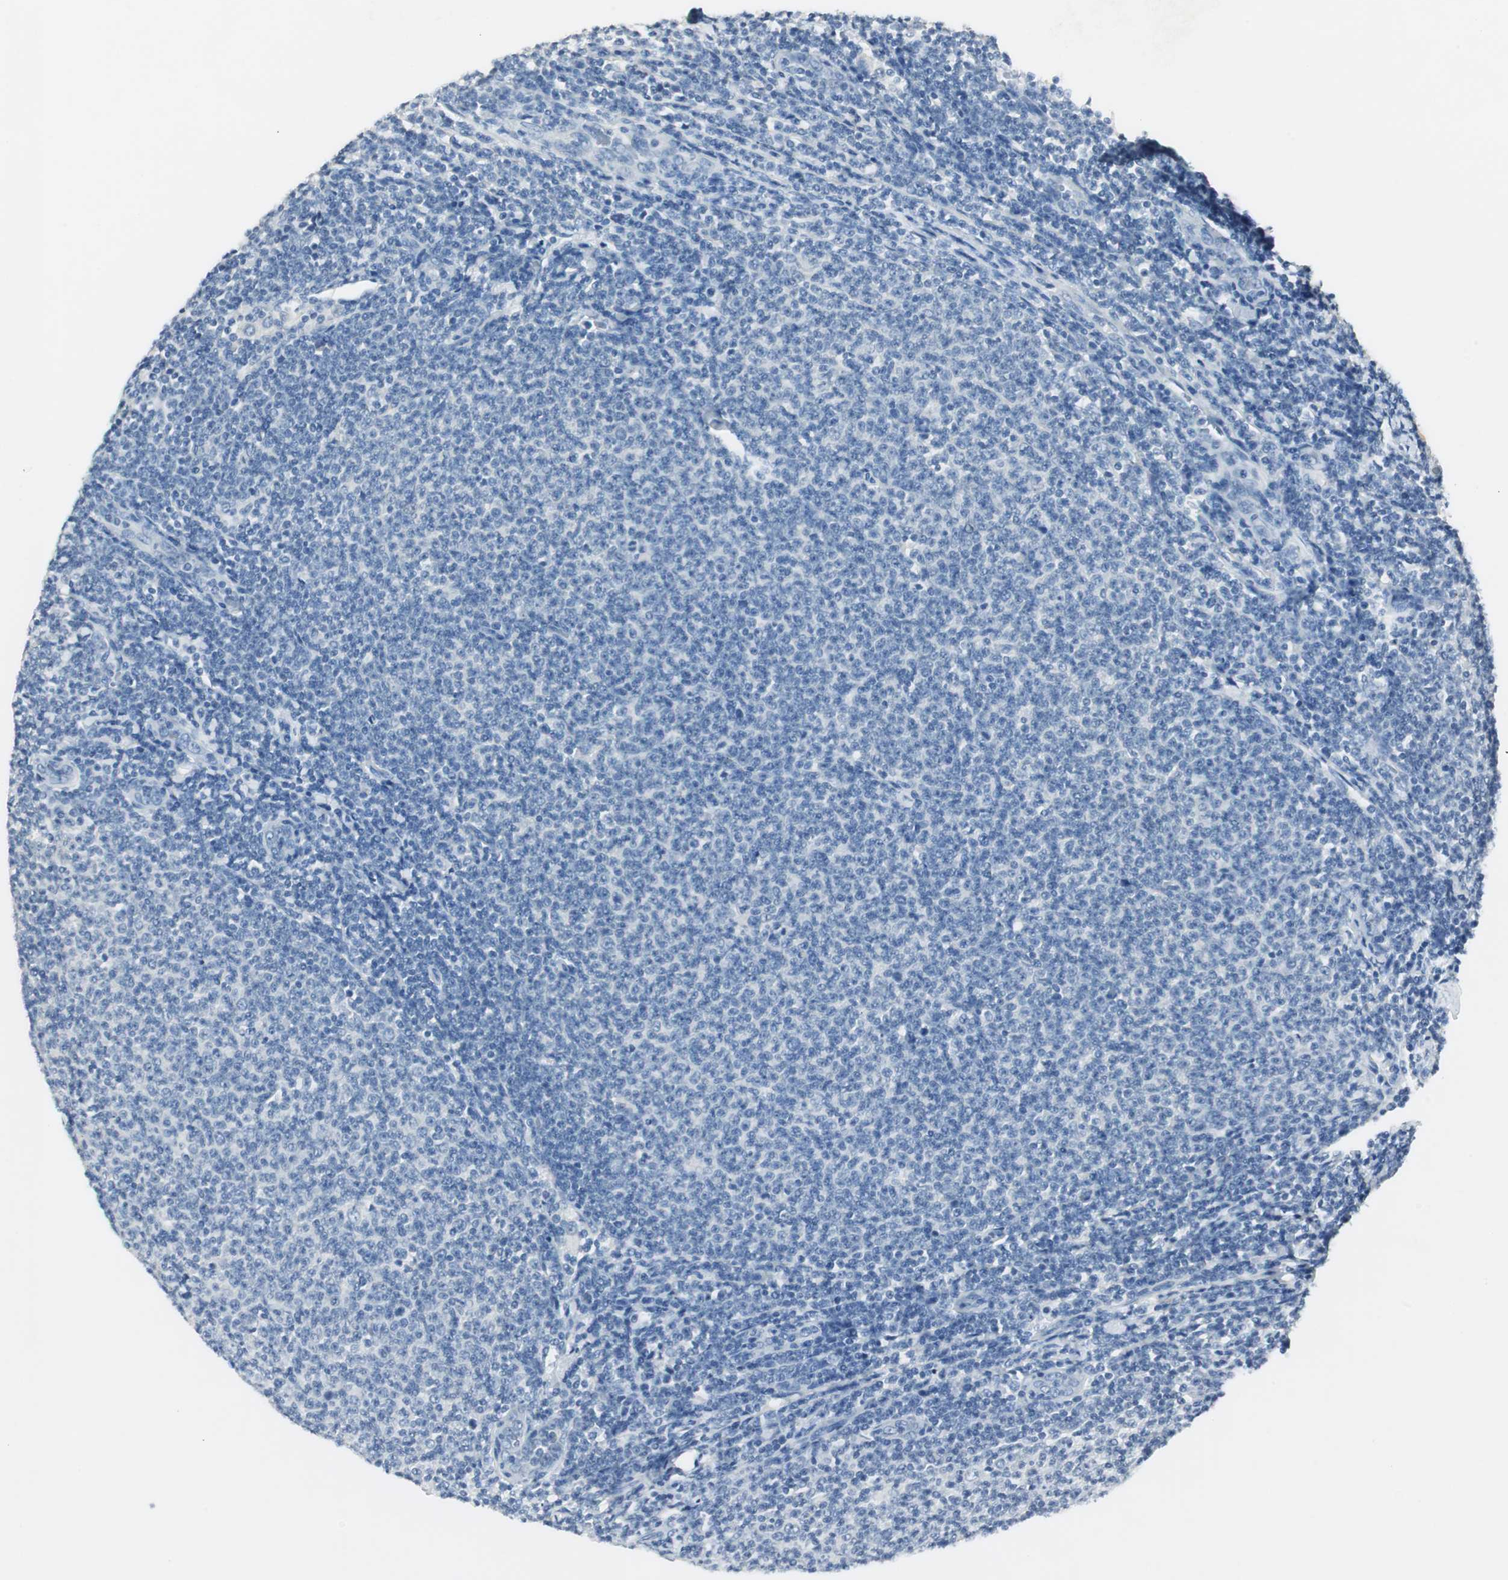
{"staining": {"intensity": "negative", "quantity": "none", "location": "none"}, "tissue": "lymphoma", "cell_type": "Tumor cells", "image_type": "cancer", "snomed": [{"axis": "morphology", "description": "Malignant lymphoma, non-Hodgkin's type, Low grade"}, {"axis": "topography", "description": "Lymph node"}], "caption": "Tumor cells show no significant protein expression in malignant lymphoma, non-Hodgkin's type (low-grade).", "gene": "LRP2", "patient": {"sex": "male", "age": 66}}